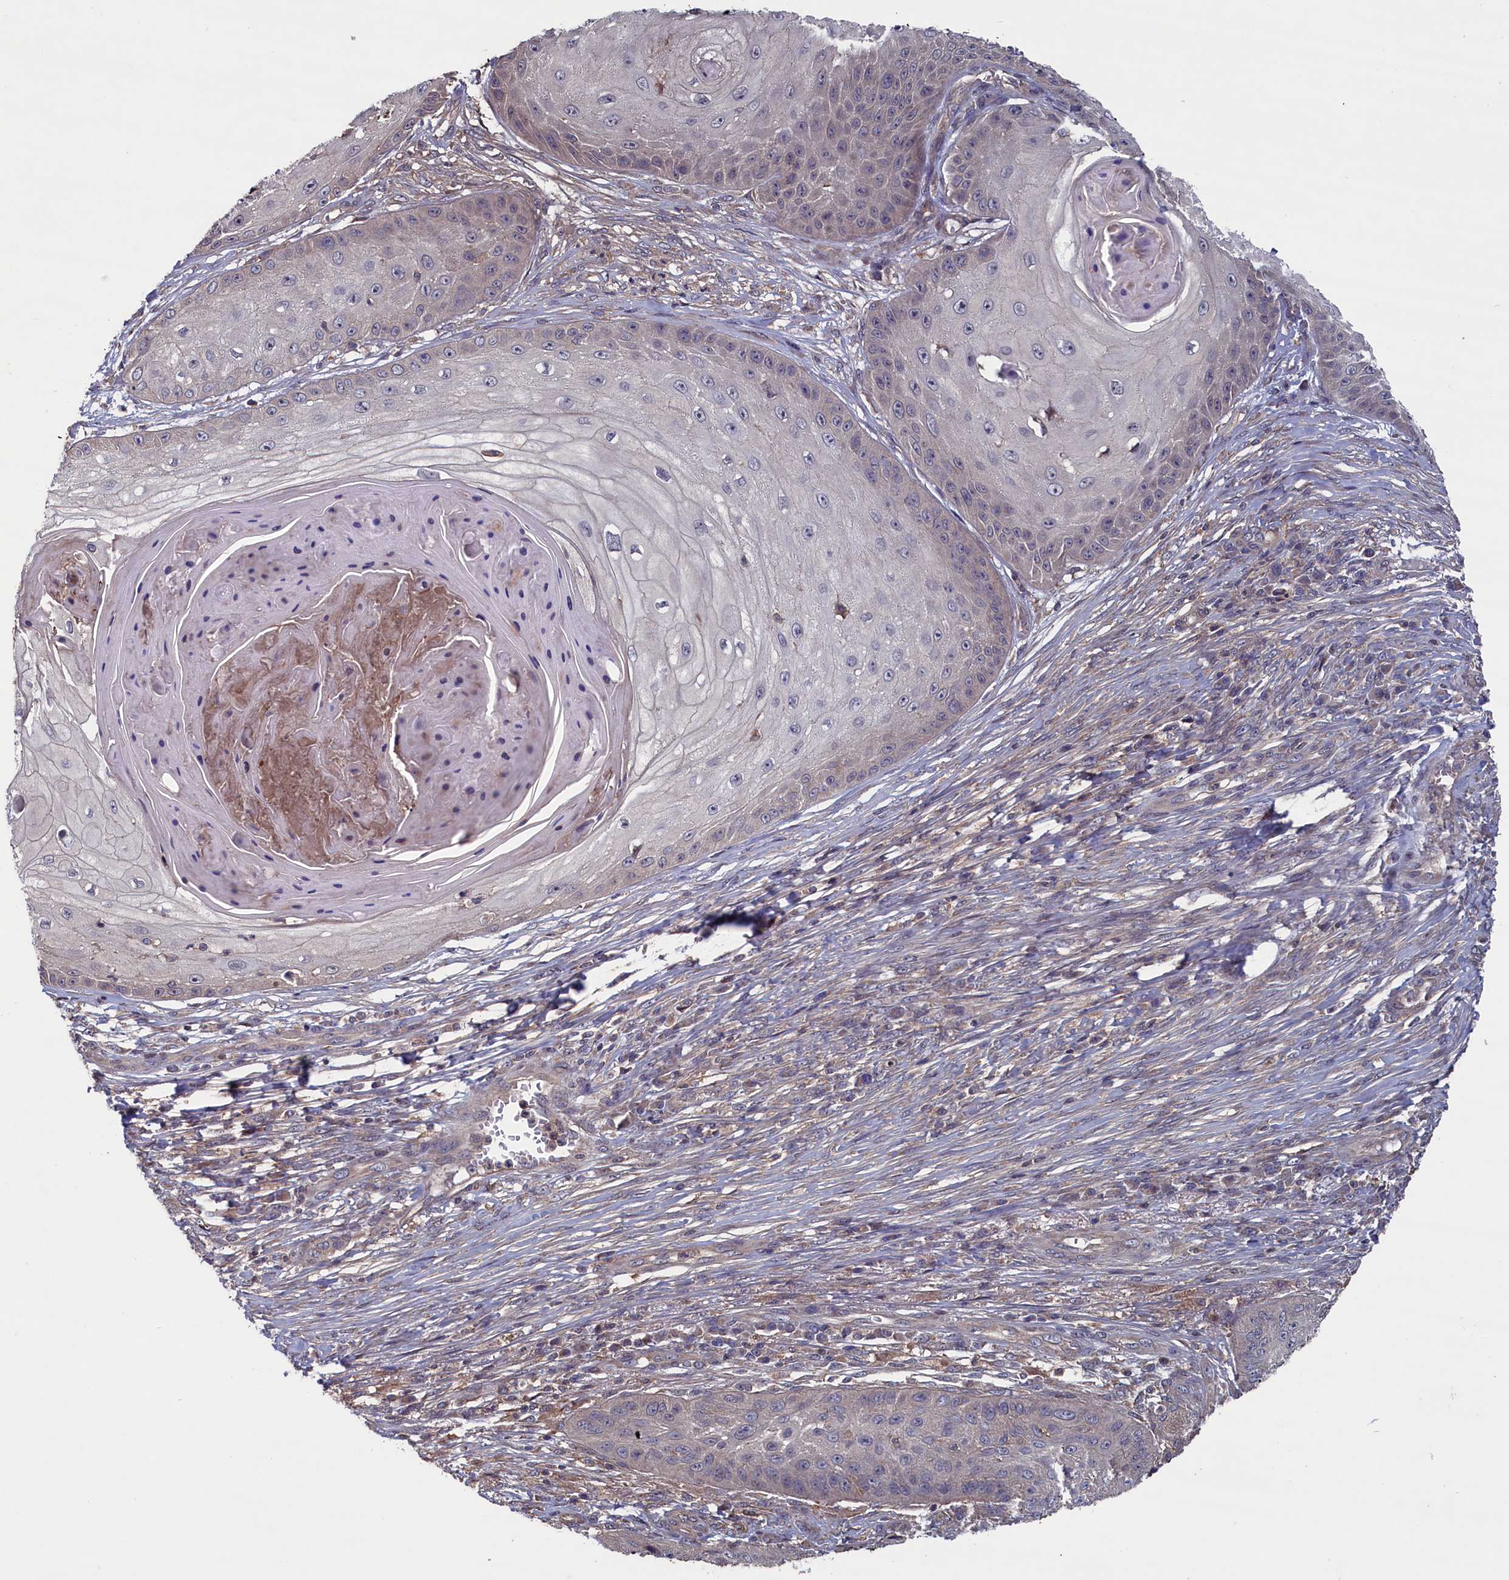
{"staining": {"intensity": "negative", "quantity": "none", "location": "none"}, "tissue": "skin cancer", "cell_type": "Tumor cells", "image_type": "cancer", "snomed": [{"axis": "morphology", "description": "Squamous cell carcinoma, NOS"}, {"axis": "topography", "description": "Skin"}], "caption": "Immunohistochemistry (IHC) micrograph of skin cancer (squamous cell carcinoma) stained for a protein (brown), which shows no positivity in tumor cells.", "gene": "SPATA13", "patient": {"sex": "male", "age": 70}}